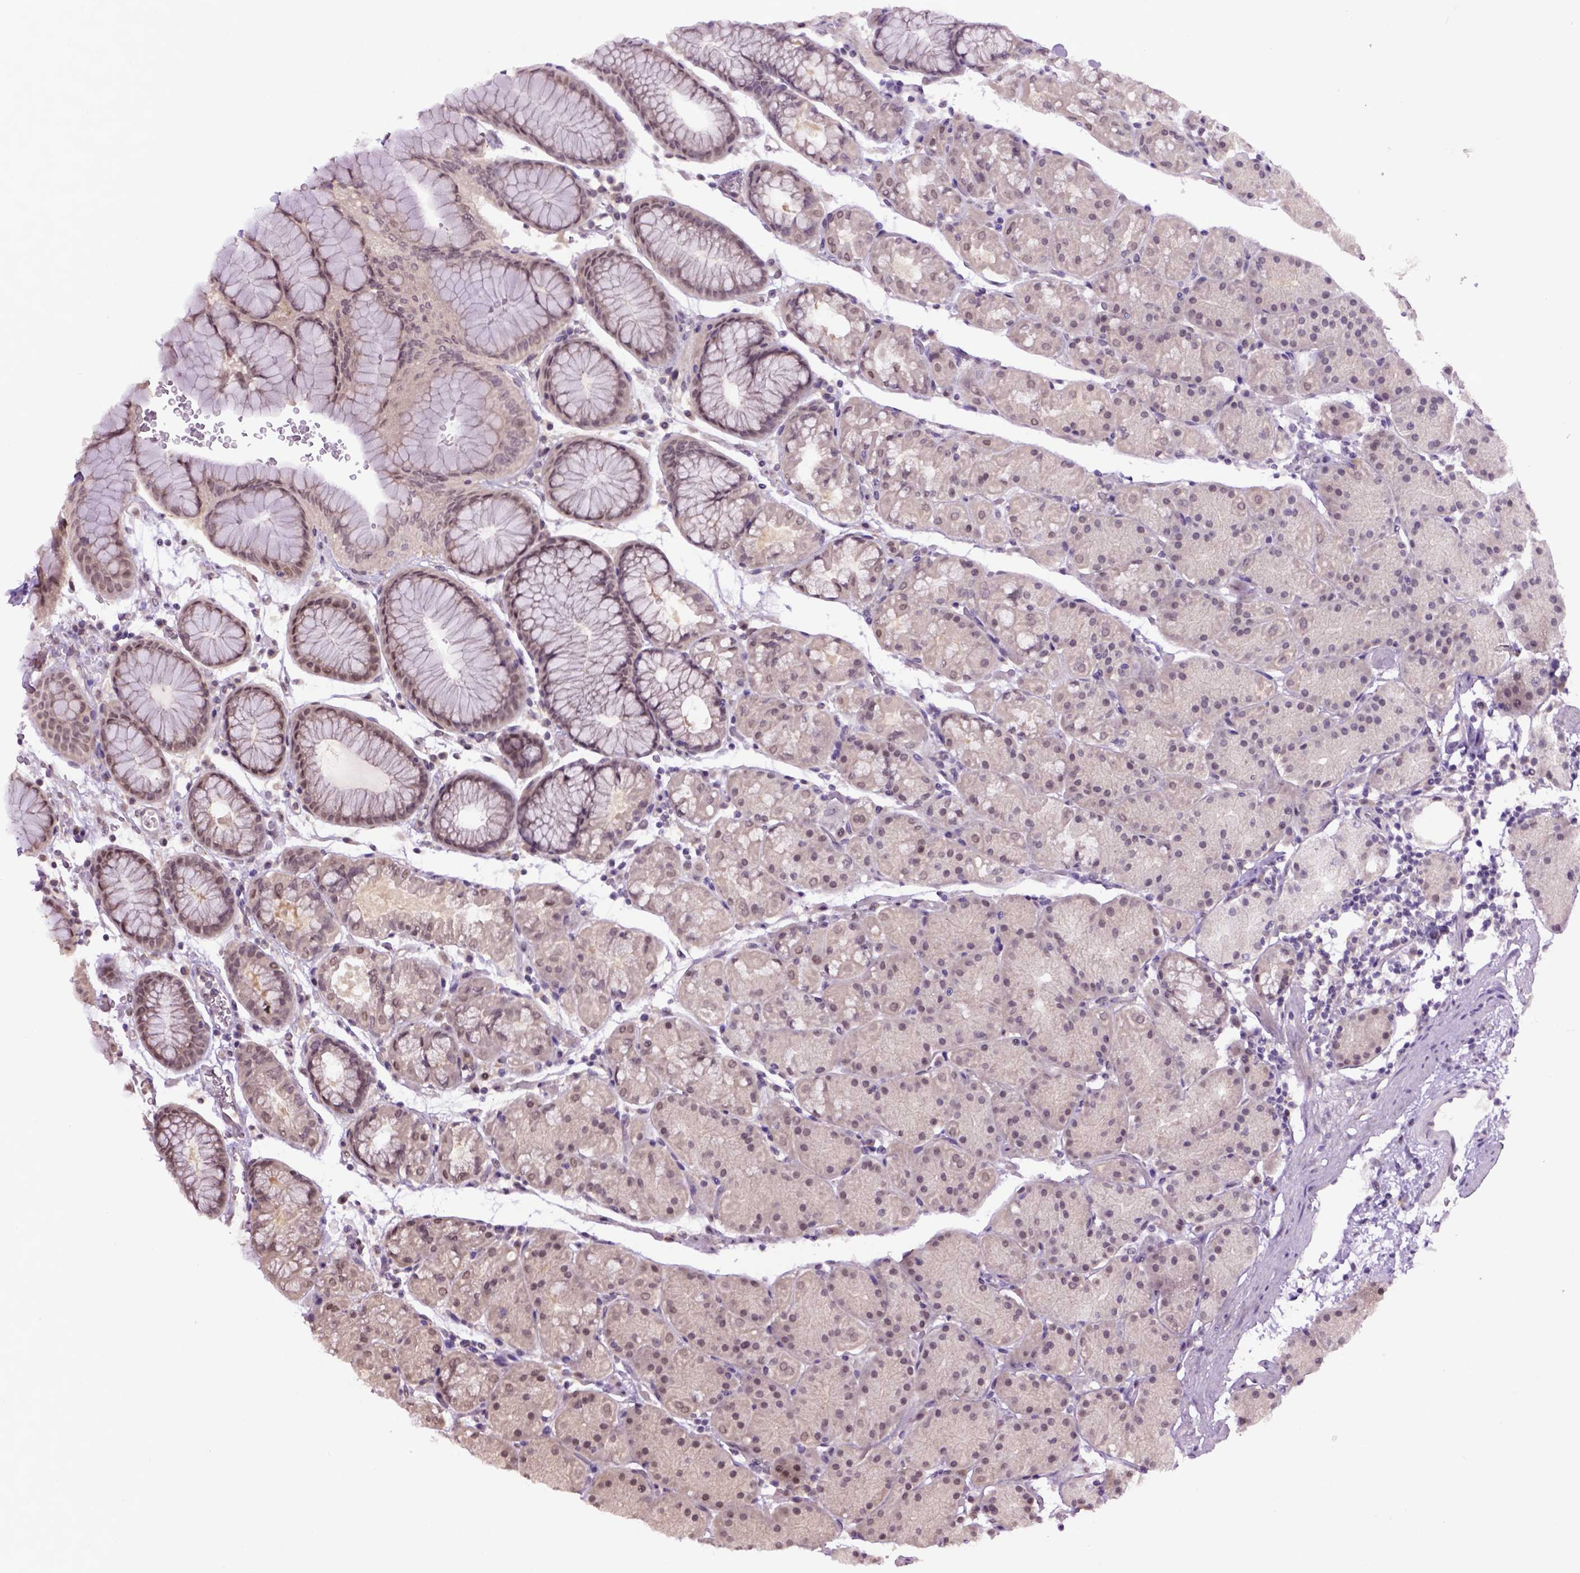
{"staining": {"intensity": "negative", "quantity": "none", "location": "none"}, "tissue": "stomach", "cell_type": "Glandular cells", "image_type": "normal", "snomed": [{"axis": "morphology", "description": "Normal tissue, NOS"}, {"axis": "topography", "description": "Stomach, upper"}, {"axis": "topography", "description": "Stomach"}], "caption": "Protein analysis of unremarkable stomach exhibits no significant positivity in glandular cells. (DAB (3,3'-diaminobenzidine) immunohistochemistry, high magnification).", "gene": "RAB43", "patient": {"sex": "male", "age": 76}}